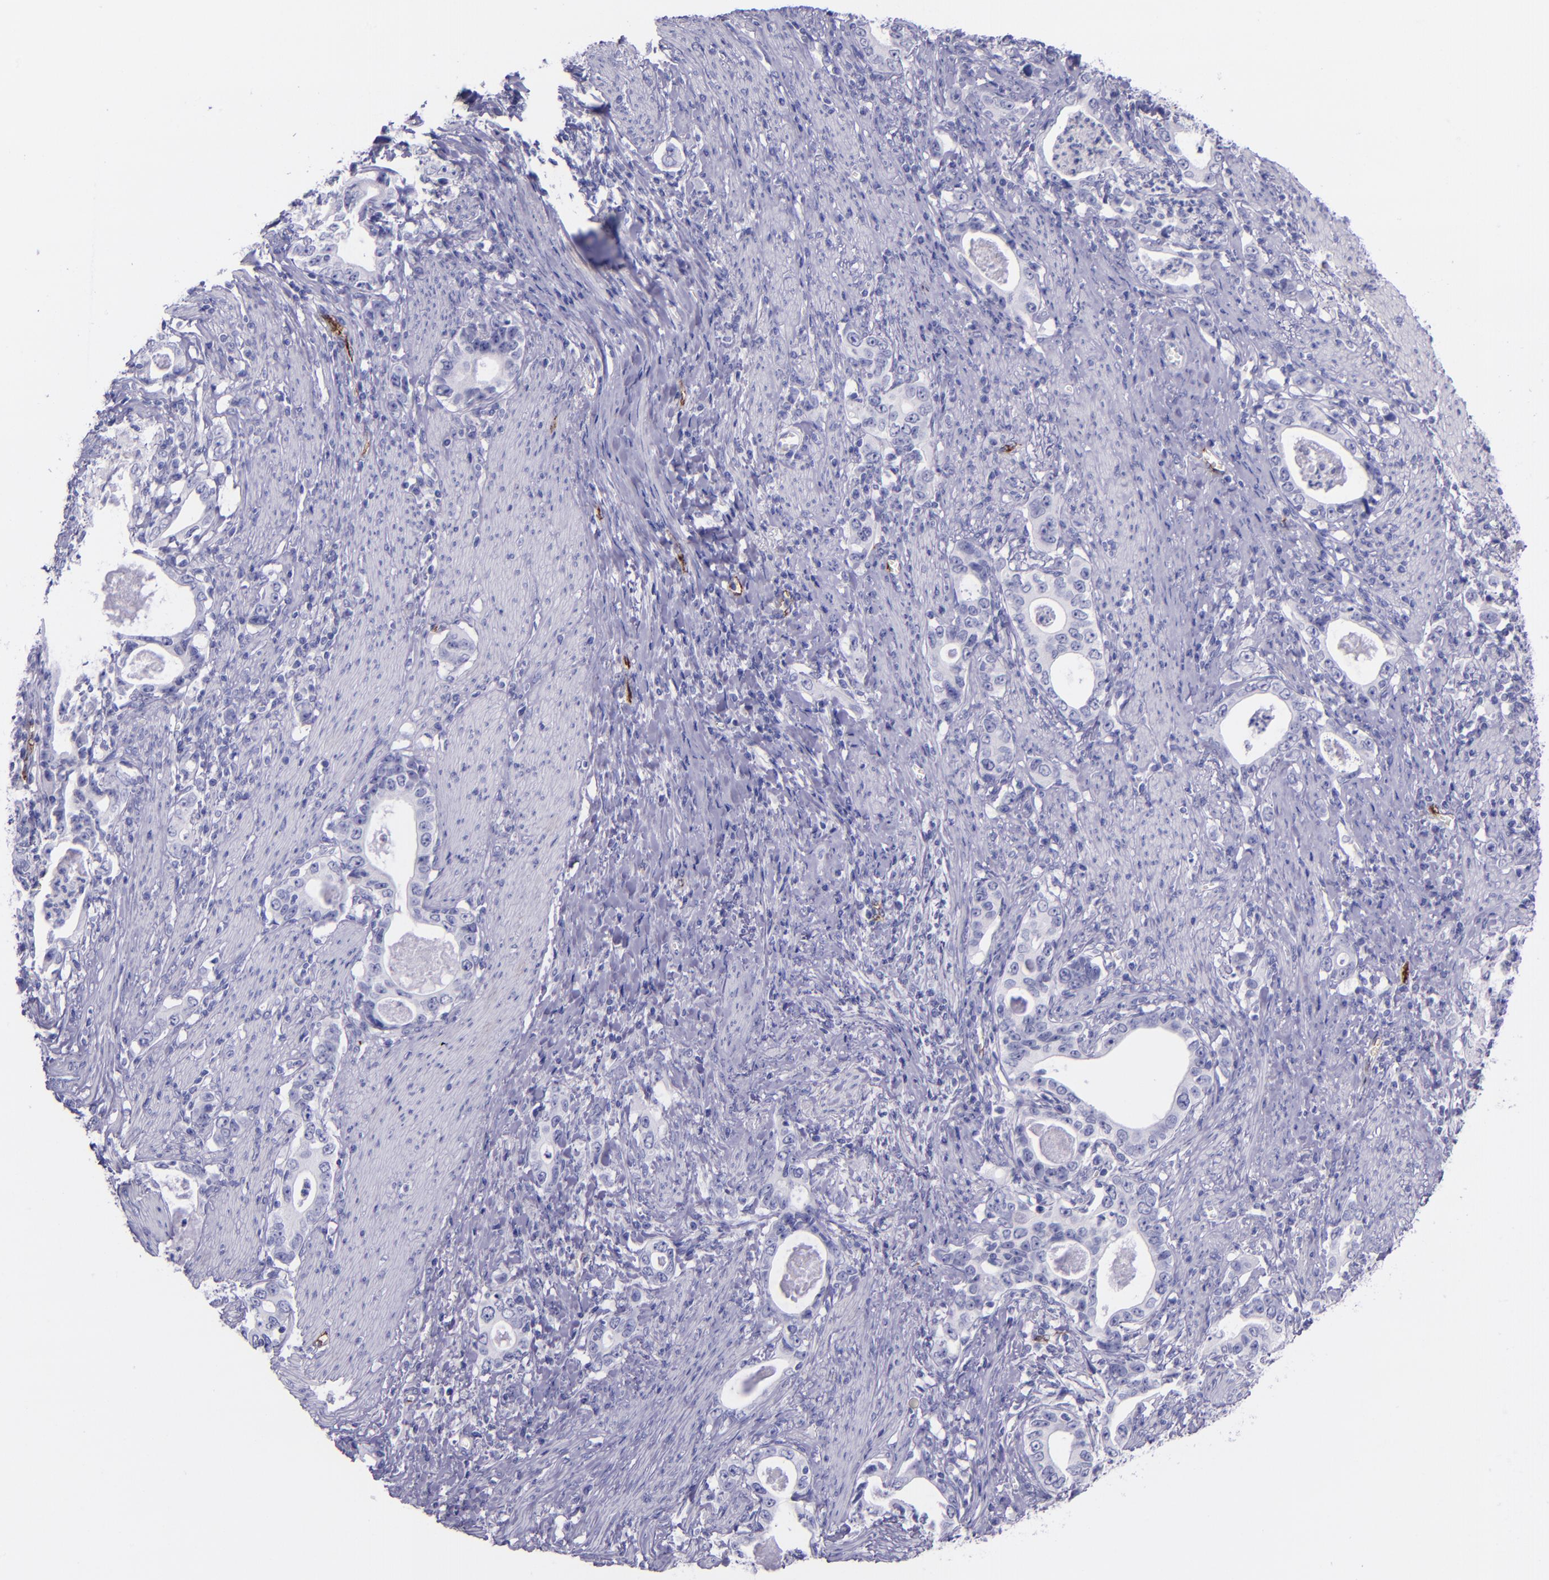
{"staining": {"intensity": "negative", "quantity": "none", "location": "none"}, "tissue": "stomach cancer", "cell_type": "Tumor cells", "image_type": "cancer", "snomed": [{"axis": "morphology", "description": "Adenocarcinoma, NOS"}, {"axis": "topography", "description": "Stomach, lower"}], "caption": "Tumor cells are negative for brown protein staining in stomach cancer (adenocarcinoma).", "gene": "SELE", "patient": {"sex": "female", "age": 72}}